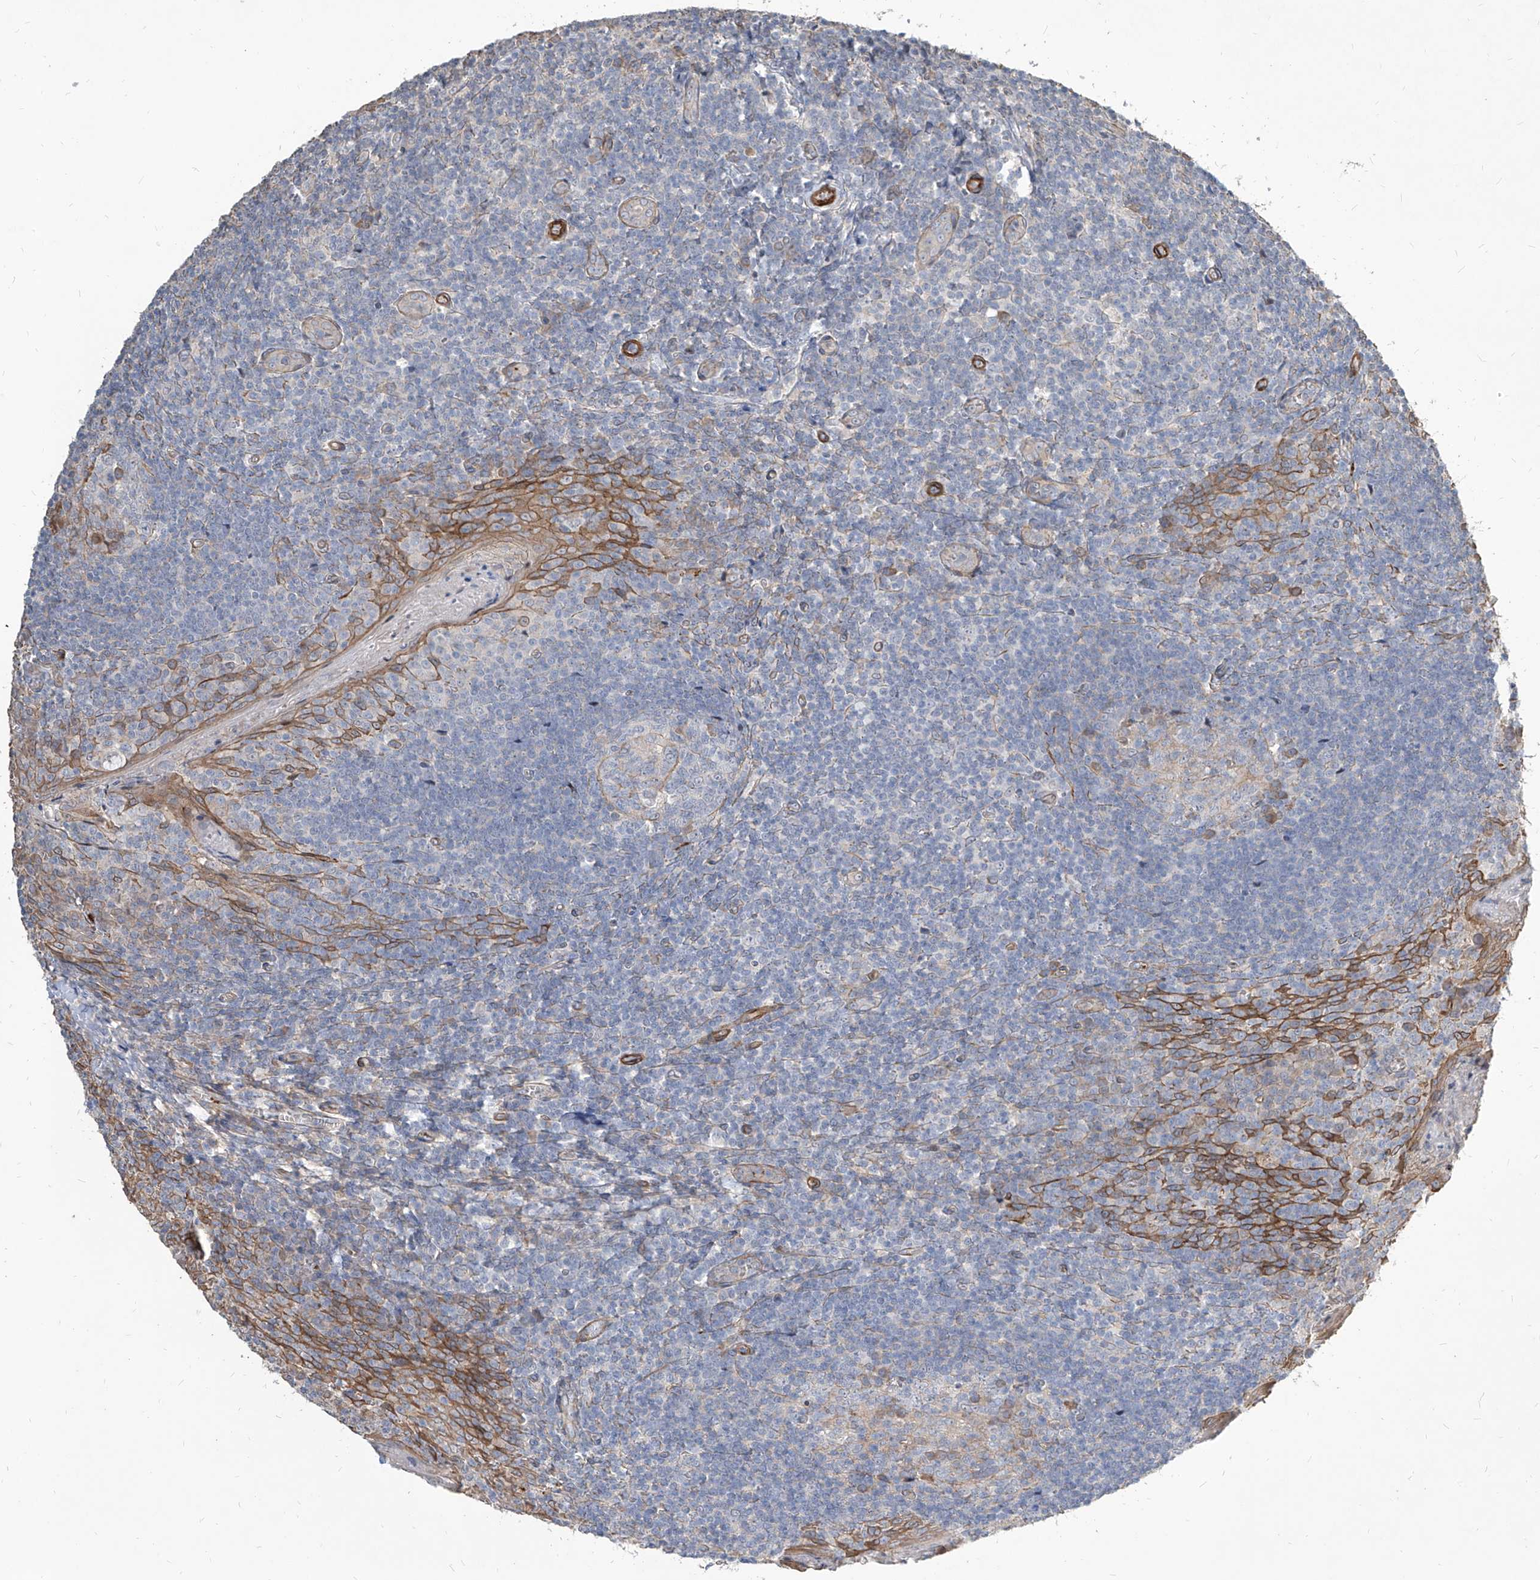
{"staining": {"intensity": "moderate", "quantity": "<25%", "location": "cytoplasmic/membranous"}, "tissue": "tonsil", "cell_type": "Germinal center cells", "image_type": "normal", "snomed": [{"axis": "morphology", "description": "Normal tissue, NOS"}, {"axis": "topography", "description": "Tonsil"}], "caption": "Human tonsil stained for a protein (brown) displays moderate cytoplasmic/membranous positive expression in approximately <25% of germinal center cells.", "gene": "FAM83B", "patient": {"sex": "male", "age": 27}}